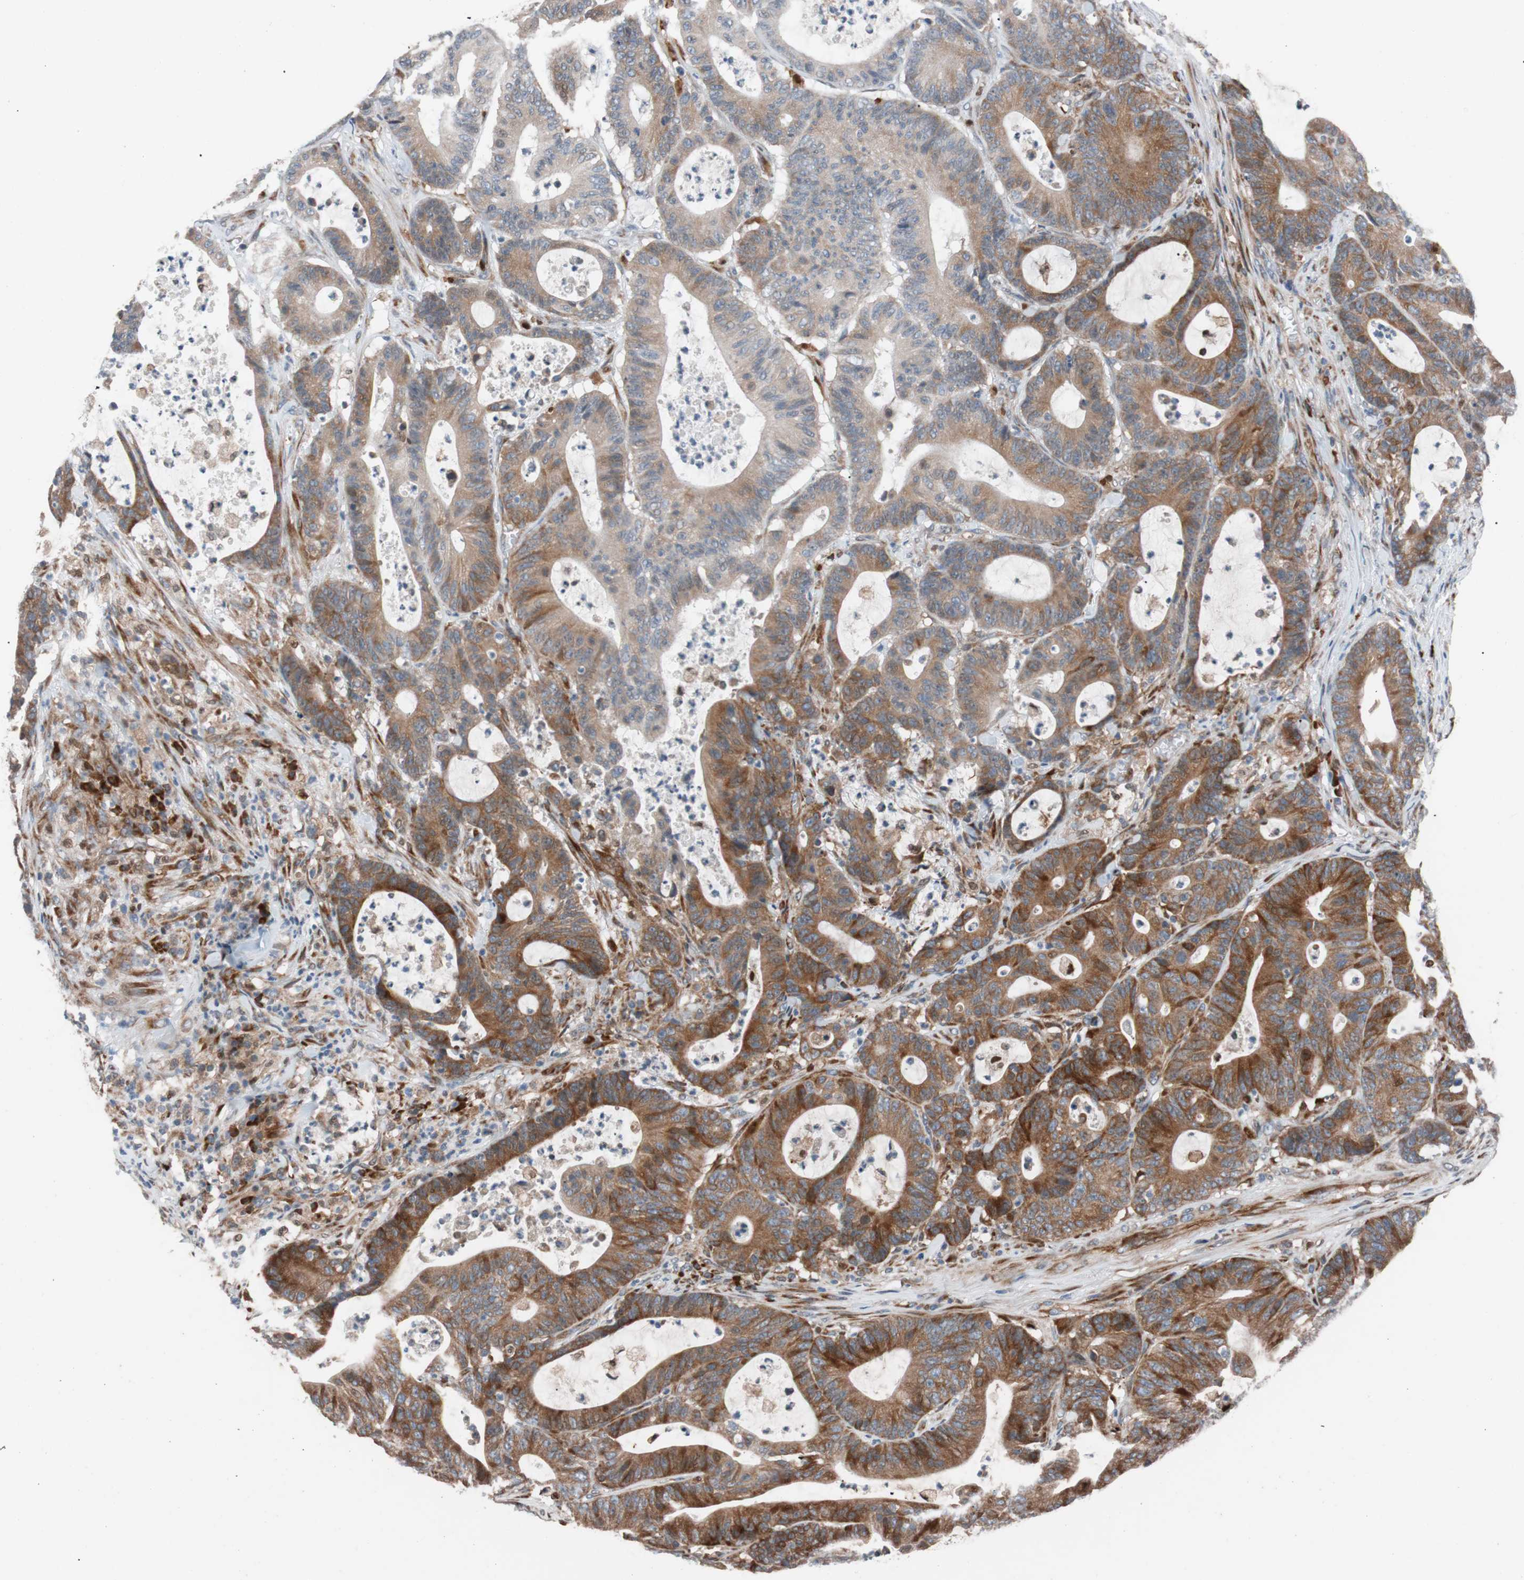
{"staining": {"intensity": "strong", "quantity": ">75%", "location": "cytoplasmic/membranous"}, "tissue": "colorectal cancer", "cell_type": "Tumor cells", "image_type": "cancer", "snomed": [{"axis": "morphology", "description": "Adenocarcinoma, NOS"}, {"axis": "topography", "description": "Colon"}], "caption": "IHC (DAB (3,3'-diaminobenzidine)) staining of human adenocarcinoma (colorectal) exhibits strong cytoplasmic/membranous protein staining in about >75% of tumor cells.", "gene": "FAAH", "patient": {"sex": "female", "age": 84}}